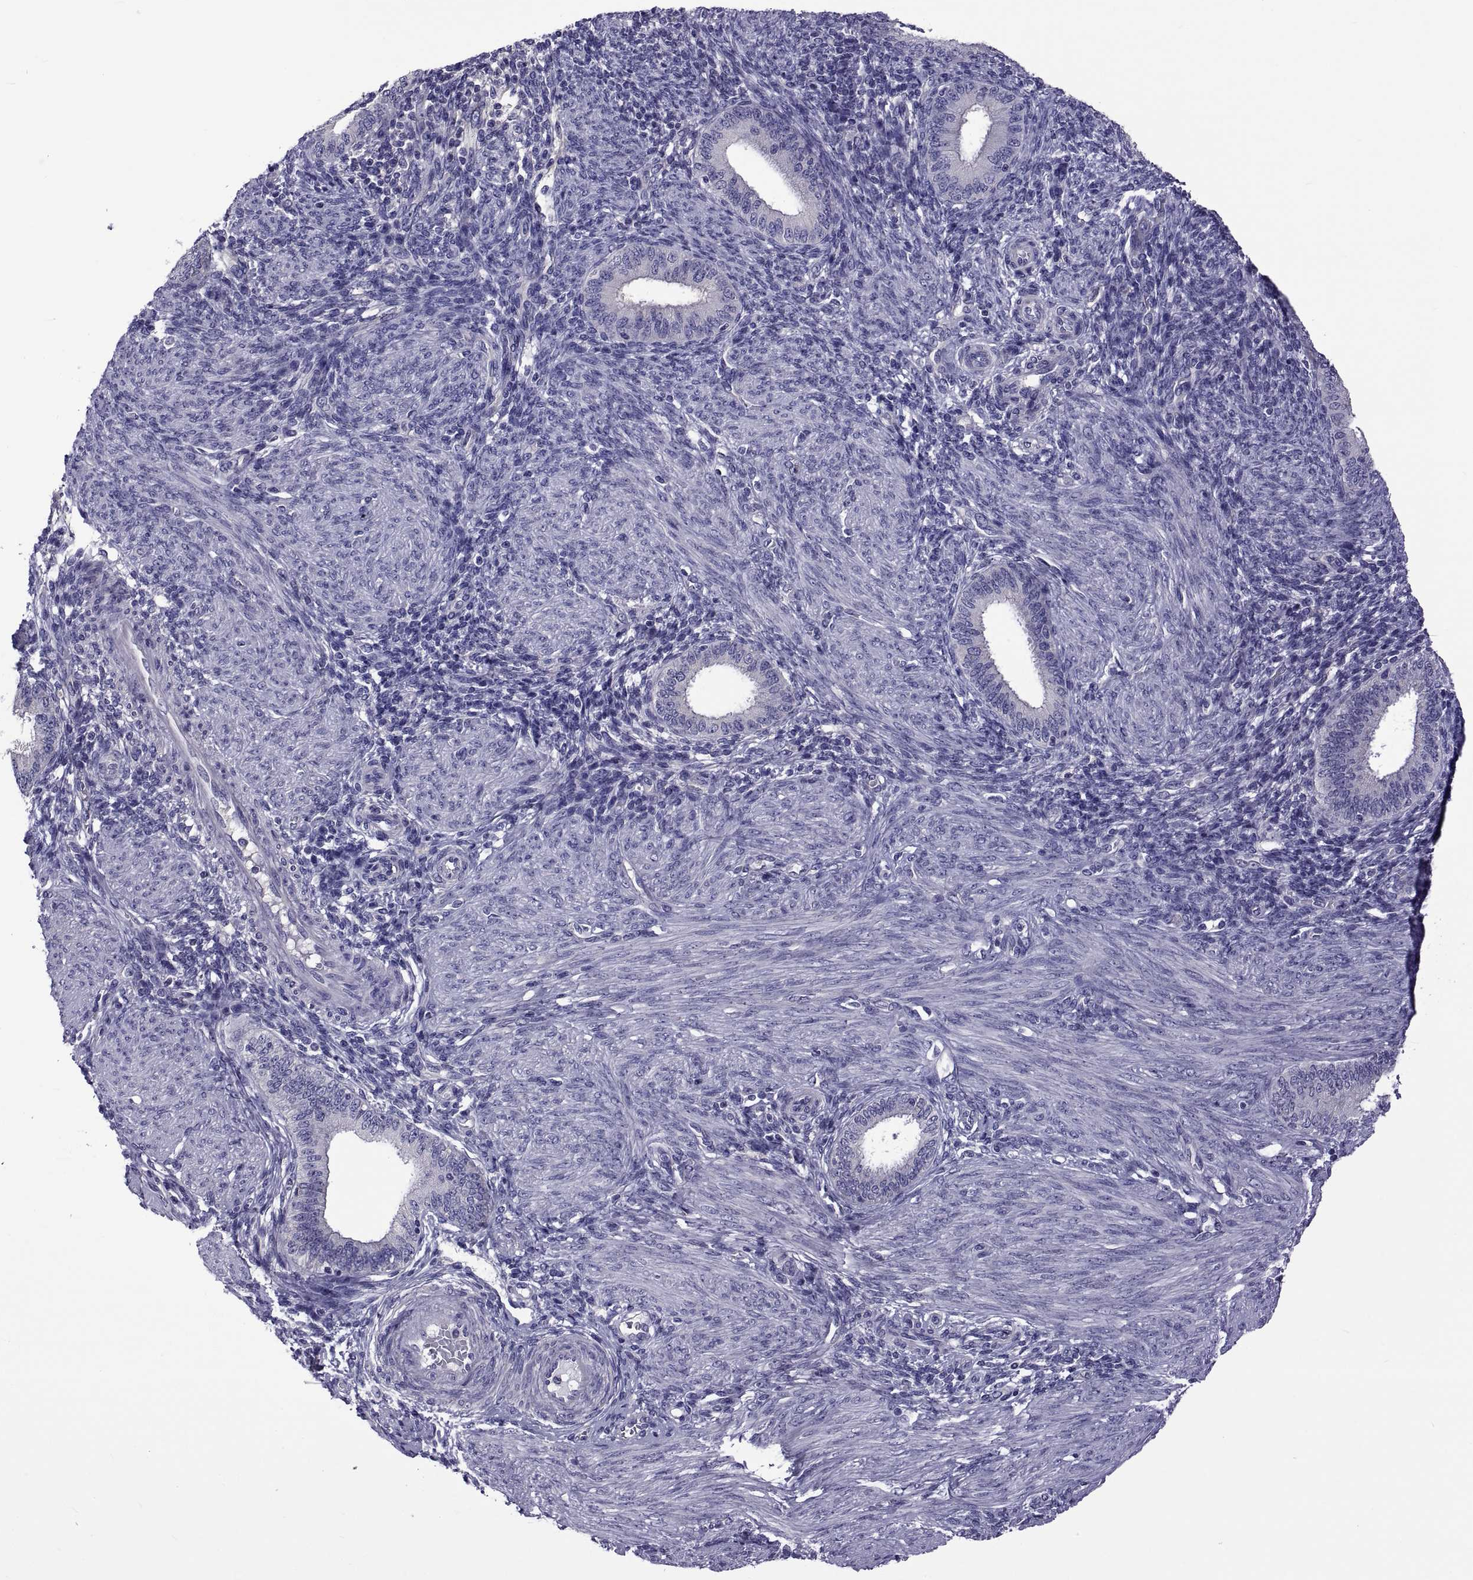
{"staining": {"intensity": "negative", "quantity": "none", "location": "none"}, "tissue": "endometrium", "cell_type": "Cells in endometrial stroma", "image_type": "normal", "snomed": [{"axis": "morphology", "description": "Normal tissue, NOS"}, {"axis": "topography", "description": "Endometrium"}], "caption": "The image shows no significant staining in cells in endometrial stroma of endometrium. (Immunohistochemistry, brightfield microscopy, high magnification).", "gene": "TMC3", "patient": {"sex": "female", "age": 39}}